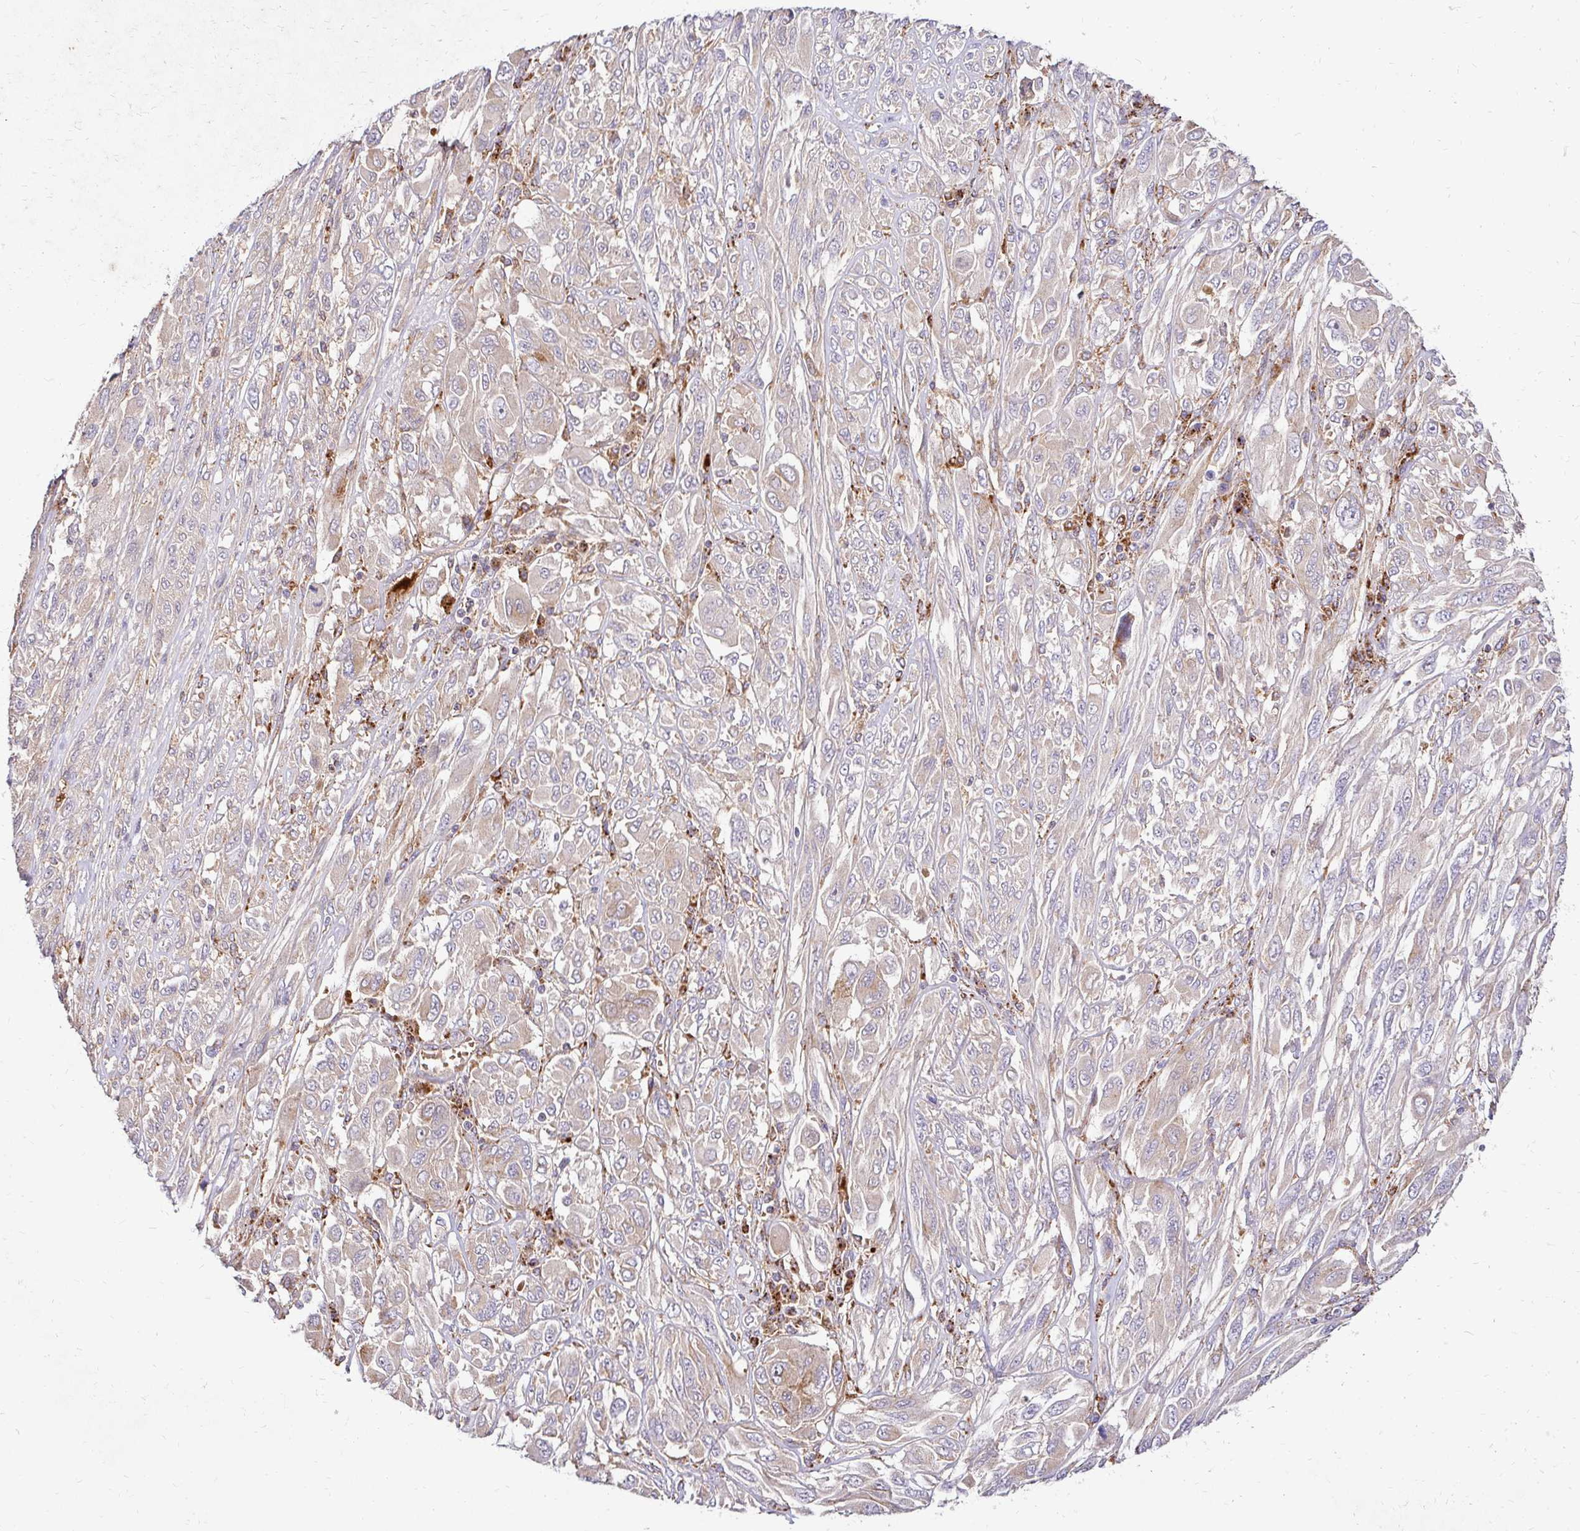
{"staining": {"intensity": "weak", "quantity": "<25%", "location": "cytoplasmic/membranous"}, "tissue": "melanoma", "cell_type": "Tumor cells", "image_type": "cancer", "snomed": [{"axis": "morphology", "description": "Malignant melanoma, NOS"}, {"axis": "topography", "description": "Skin"}], "caption": "A histopathology image of malignant melanoma stained for a protein shows no brown staining in tumor cells.", "gene": "IDUA", "patient": {"sex": "female", "age": 91}}